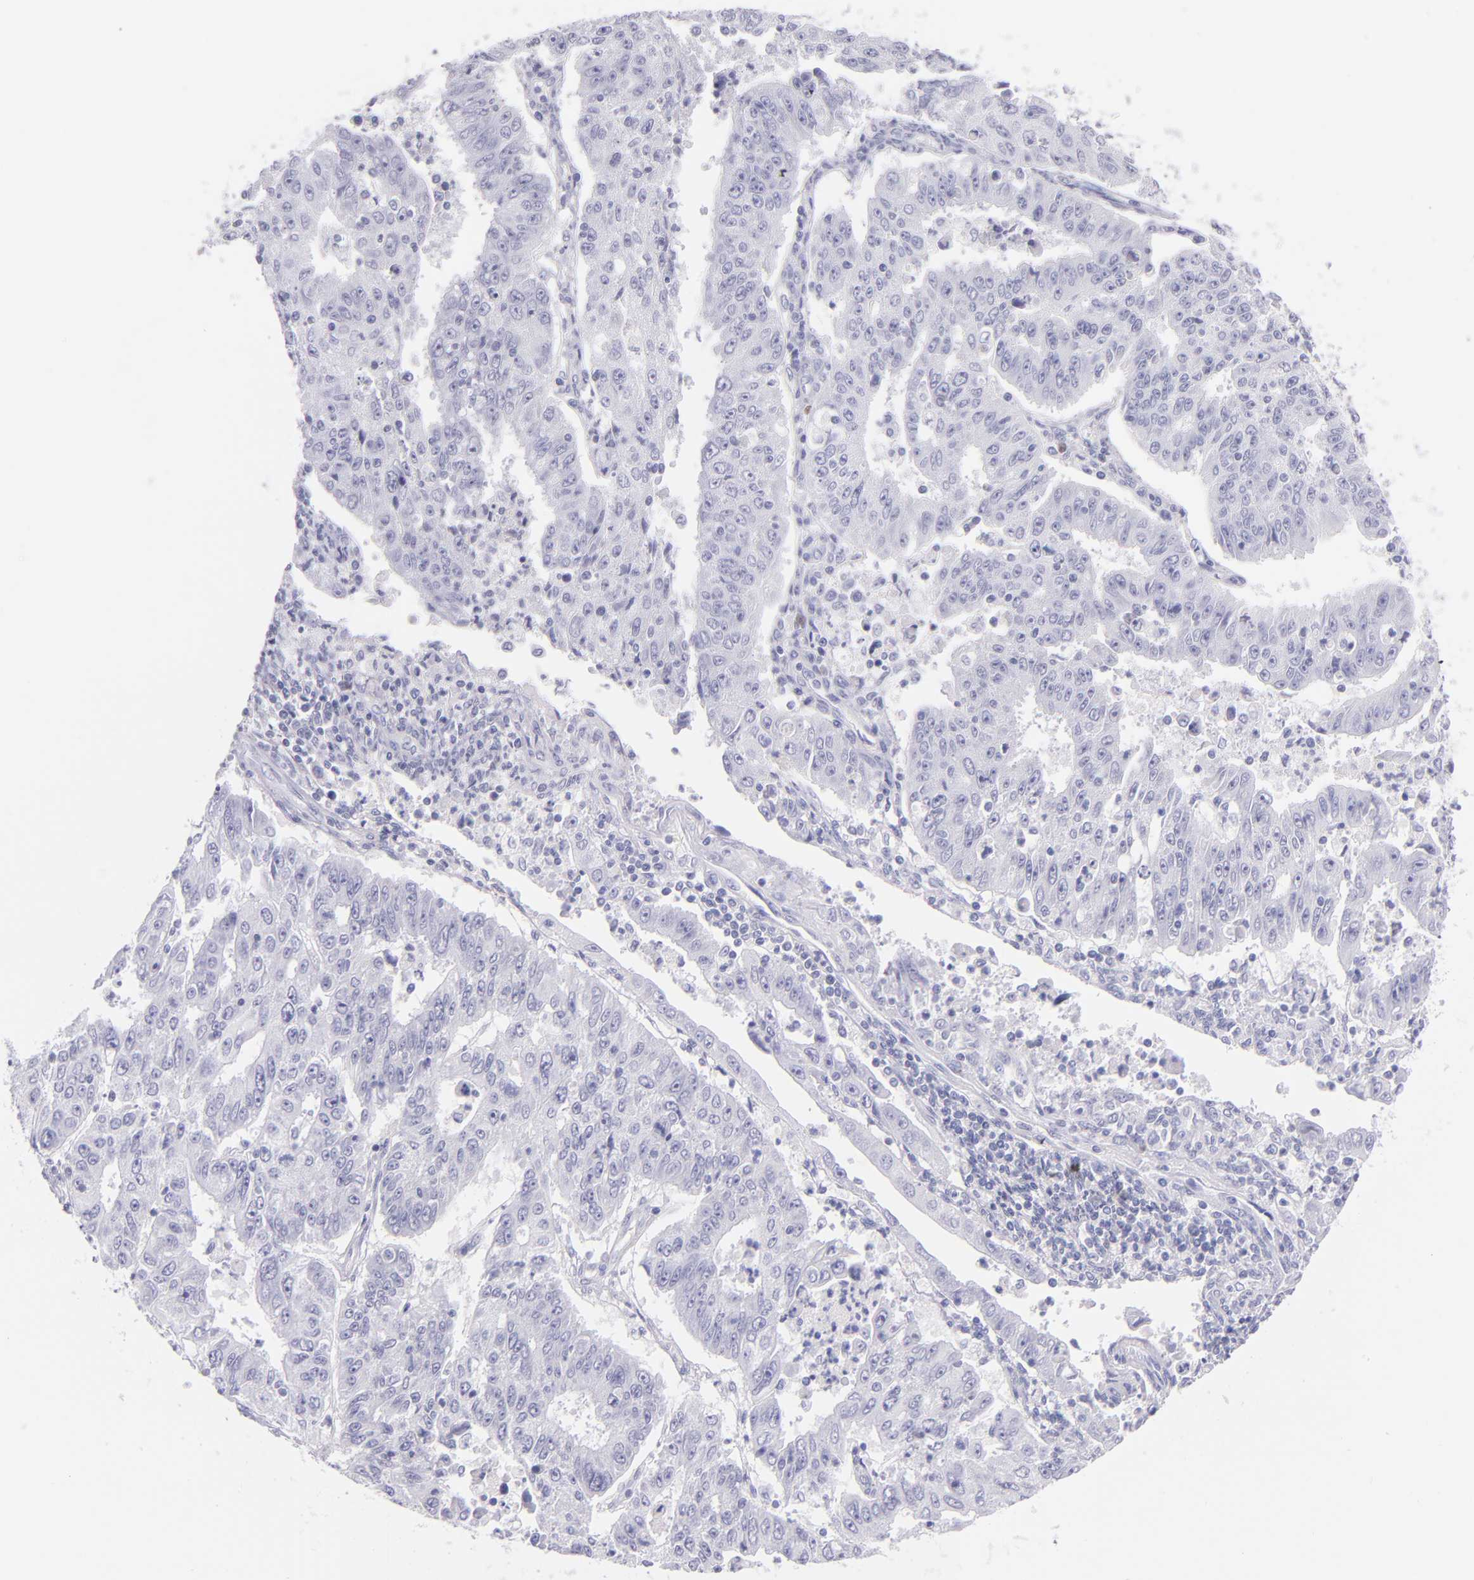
{"staining": {"intensity": "negative", "quantity": "none", "location": "none"}, "tissue": "endometrial cancer", "cell_type": "Tumor cells", "image_type": "cancer", "snomed": [{"axis": "morphology", "description": "Adenocarcinoma, NOS"}, {"axis": "topography", "description": "Endometrium"}], "caption": "A micrograph of human adenocarcinoma (endometrial) is negative for staining in tumor cells.", "gene": "IRF4", "patient": {"sex": "female", "age": 42}}